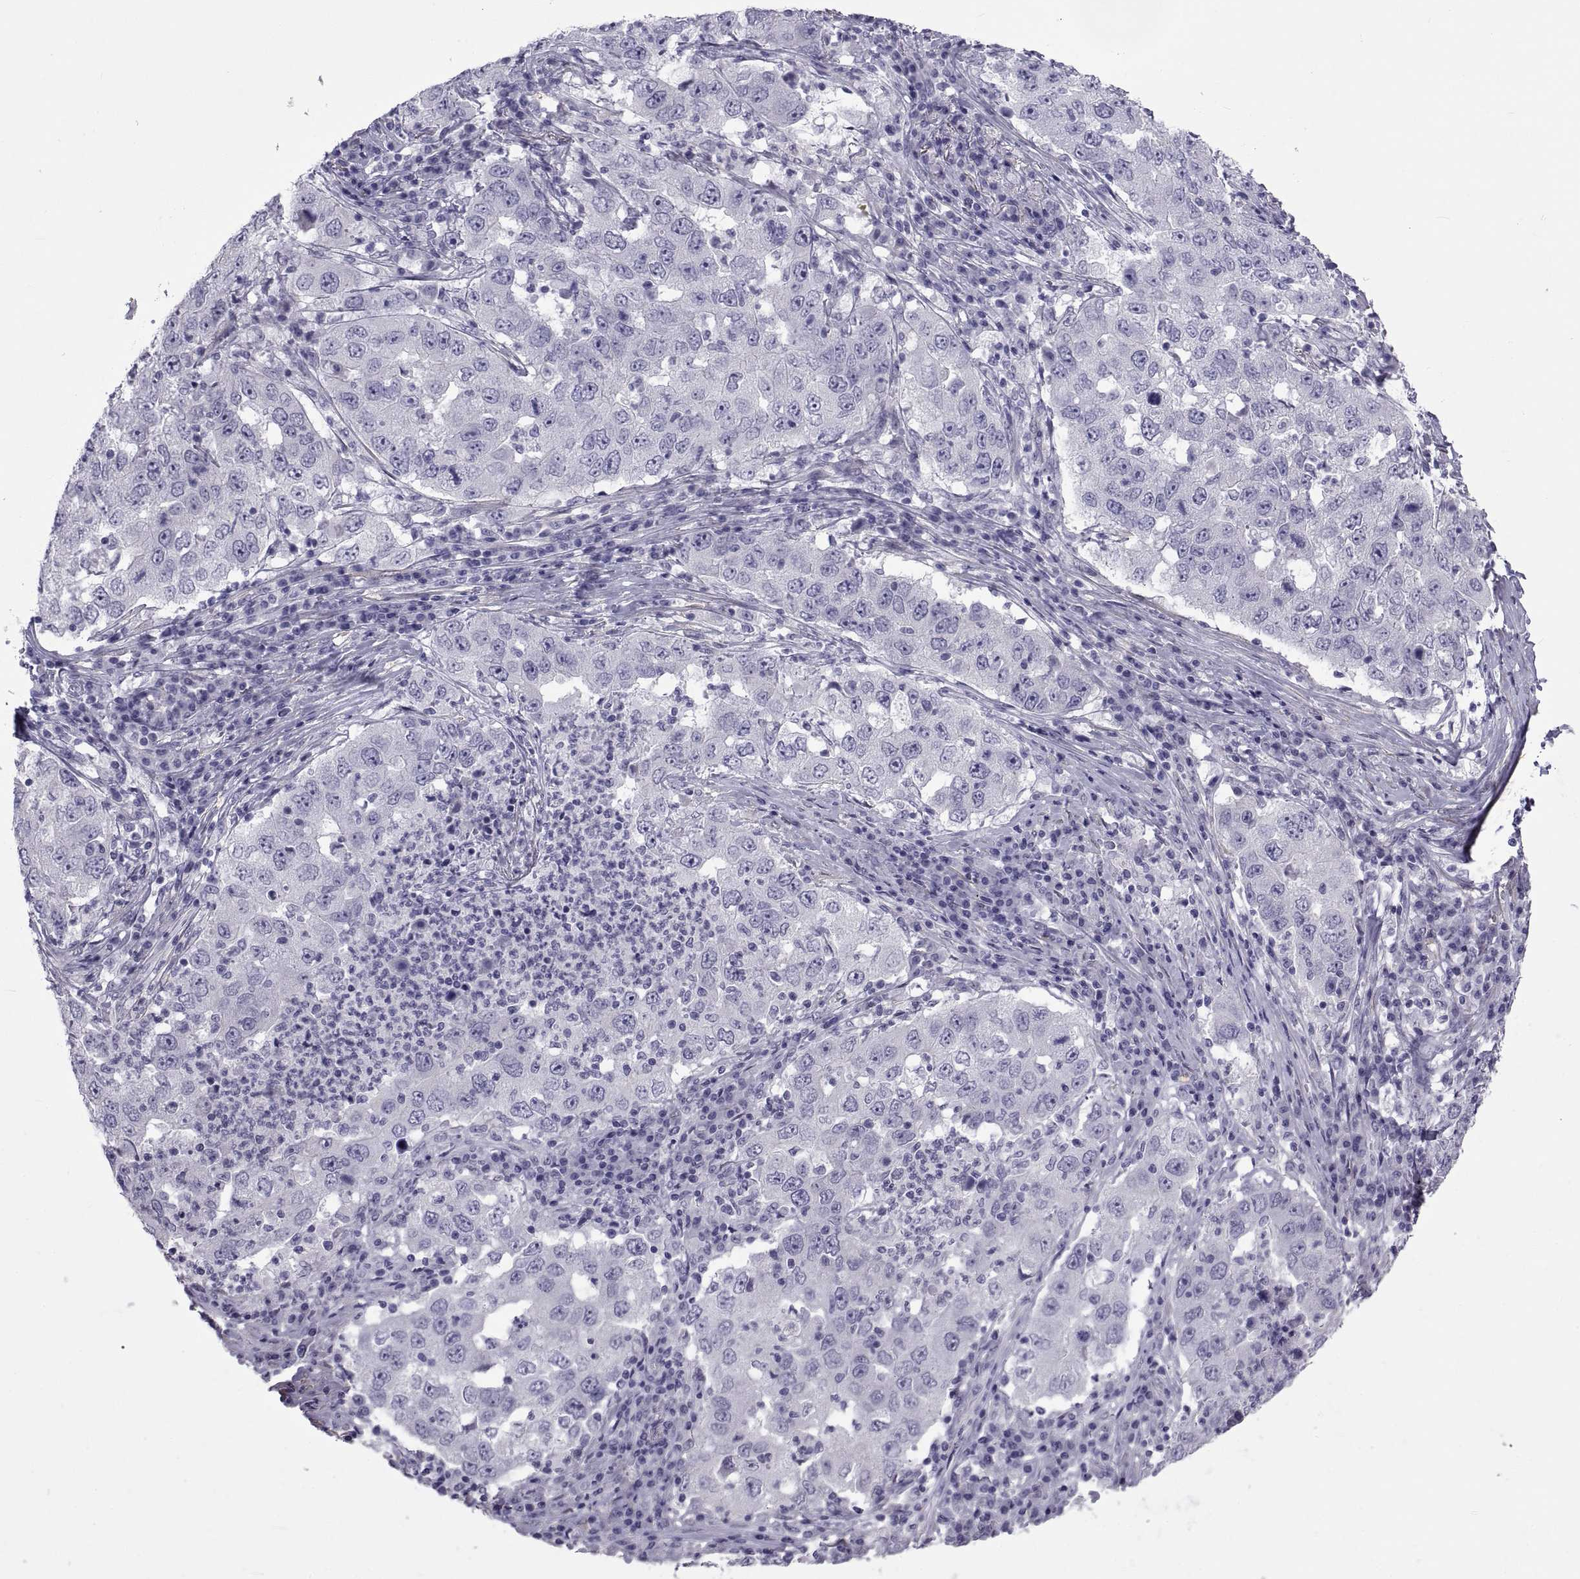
{"staining": {"intensity": "negative", "quantity": "none", "location": "none"}, "tissue": "lung cancer", "cell_type": "Tumor cells", "image_type": "cancer", "snomed": [{"axis": "morphology", "description": "Adenocarcinoma, NOS"}, {"axis": "topography", "description": "Lung"}], "caption": "Immunohistochemistry (IHC) photomicrograph of neoplastic tissue: lung adenocarcinoma stained with DAB shows no significant protein staining in tumor cells.", "gene": "MAGEB1", "patient": {"sex": "male", "age": 73}}